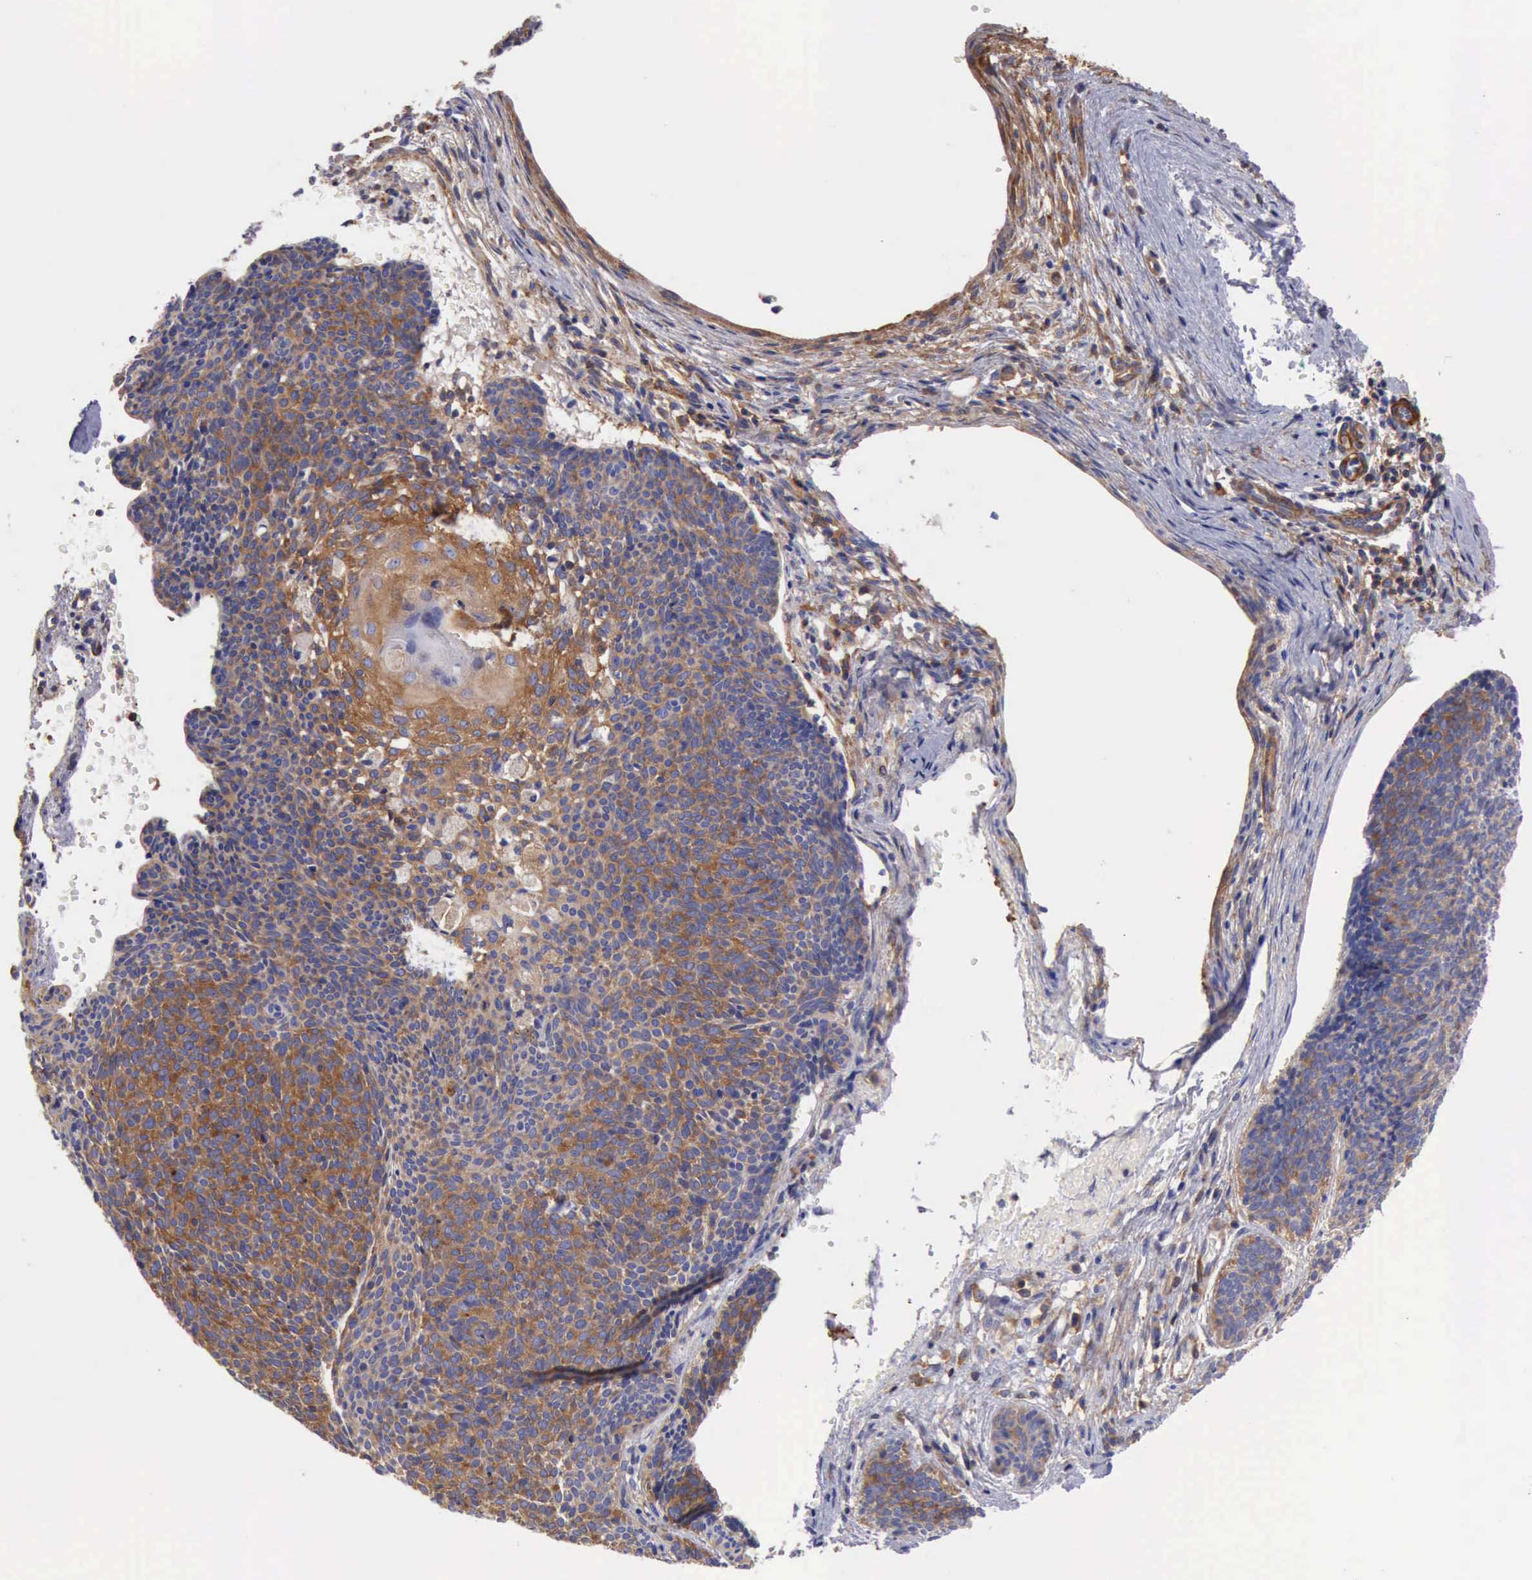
{"staining": {"intensity": "moderate", "quantity": ">75%", "location": "cytoplasmic/membranous"}, "tissue": "skin cancer", "cell_type": "Tumor cells", "image_type": "cancer", "snomed": [{"axis": "morphology", "description": "Basal cell carcinoma"}, {"axis": "topography", "description": "Skin"}], "caption": "A micrograph of human skin cancer stained for a protein reveals moderate cytoplasmic/membranous brown staining in tumor cells.", "gene": "FLNA", "patient": {"sex": "male", "age": 84}}